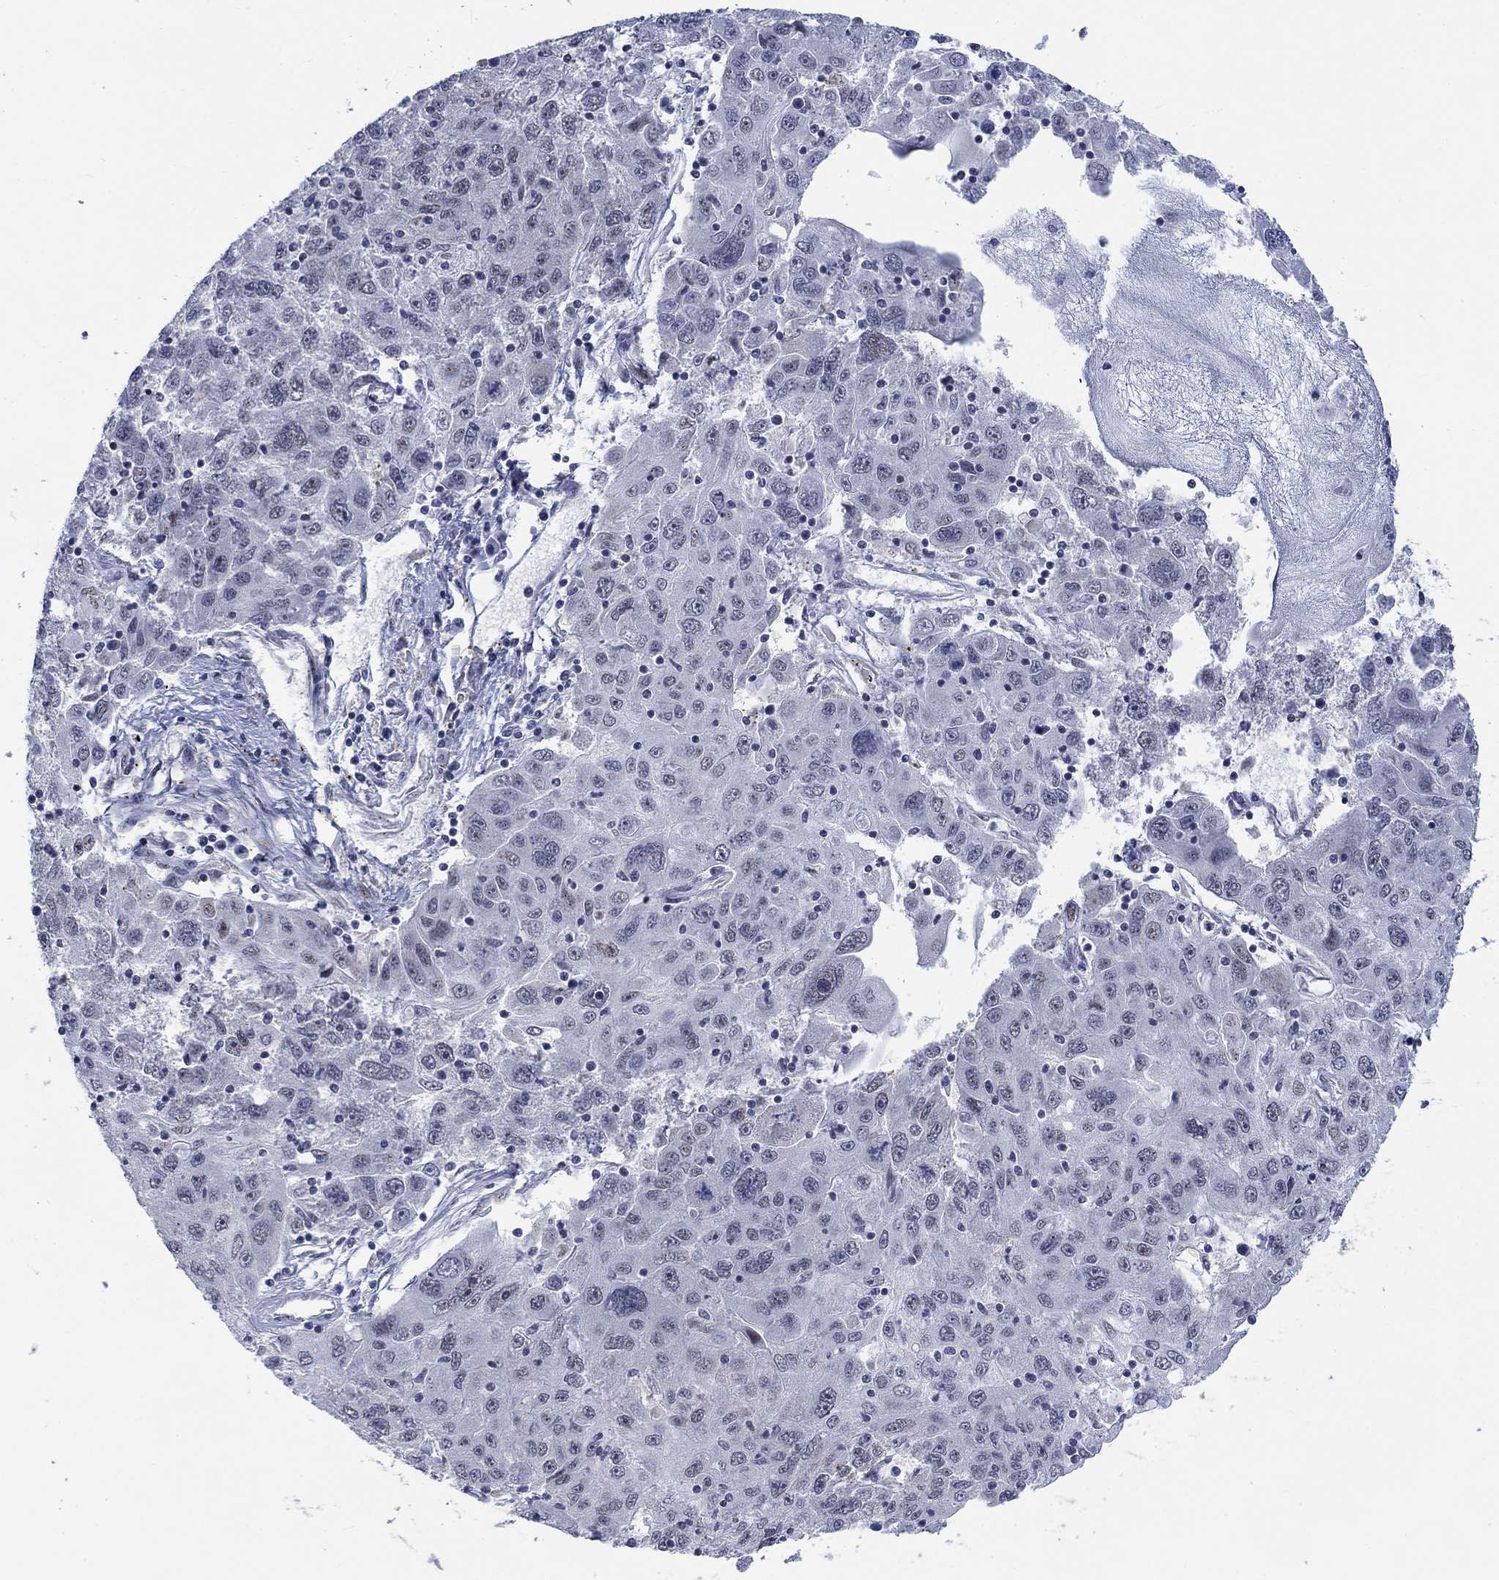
{"staining": {"intensity": "negative", "quantity": "none", "location": "none"}, "tissue": "stomach cancer", "cell_type": "Tumor cells", "image_type": "cancer", "snomed": [{"axis": "morphology", "description": "Adenocarcinoma, NOS"}, {"axis": "topography", "description": "Stomach"}], "caption": "Immunohistochemistry of adenocarcinoma (stomach) demonstrates no expression in tumor cells.", "gene": "NEU3", "patient": {"sex": "male", "age": 56}}